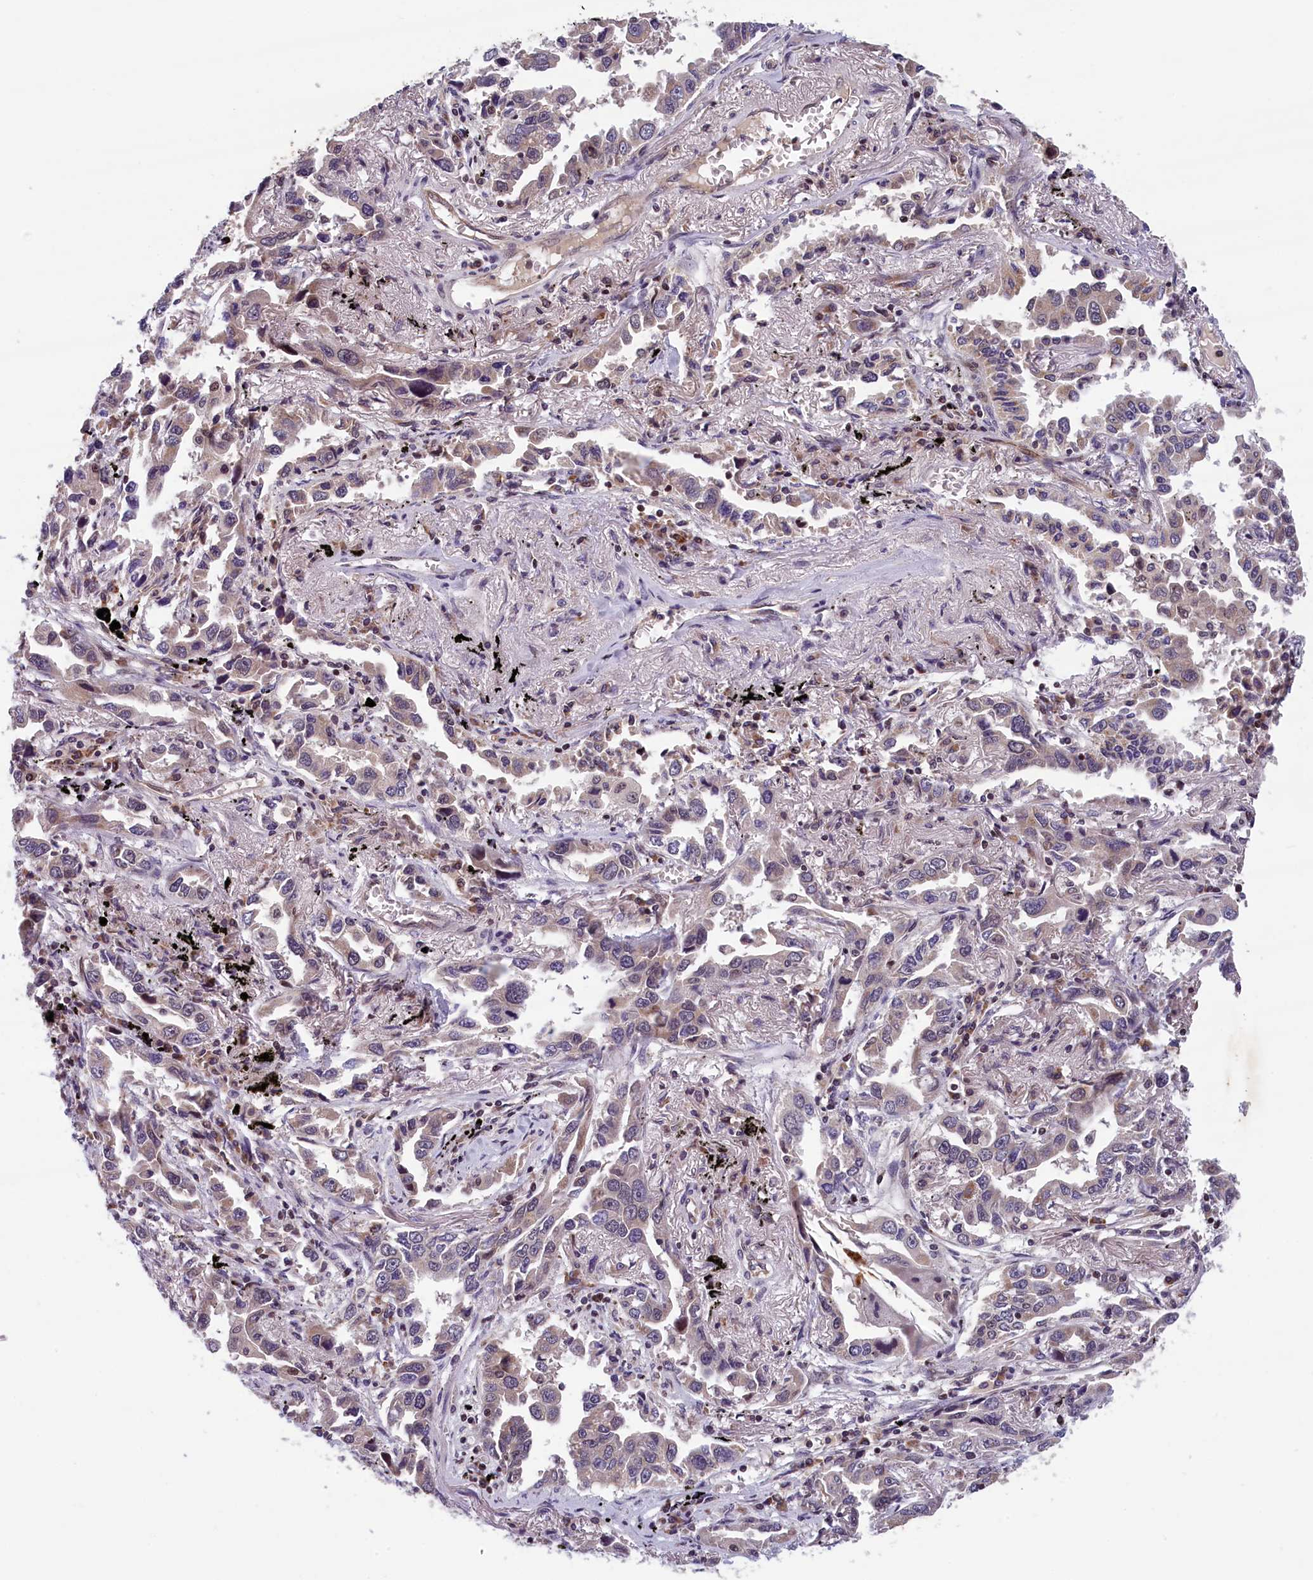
{"staining": {"intensity": "weak", "quantity": "25%-75%", "location": "cytoplasmic/membranous"}, "tissue": "lung cancer", "cell_type": "Tumor cells", "image_type": "cancer", "snomed": [{"axis": "morphology", "description": "Adenocarcinoma, NOS"}, {"axis": "topography", "description": "Lung"}], "caption": "Weak cytoplasmic/membranous positivity for a protein is present in about 25%-75% of tumor cells of lung cancer (adenocarcinoma) using immunohistochemistry.", "gene": "KCNK6", "patient": {"sex": "male", "age": 67}}